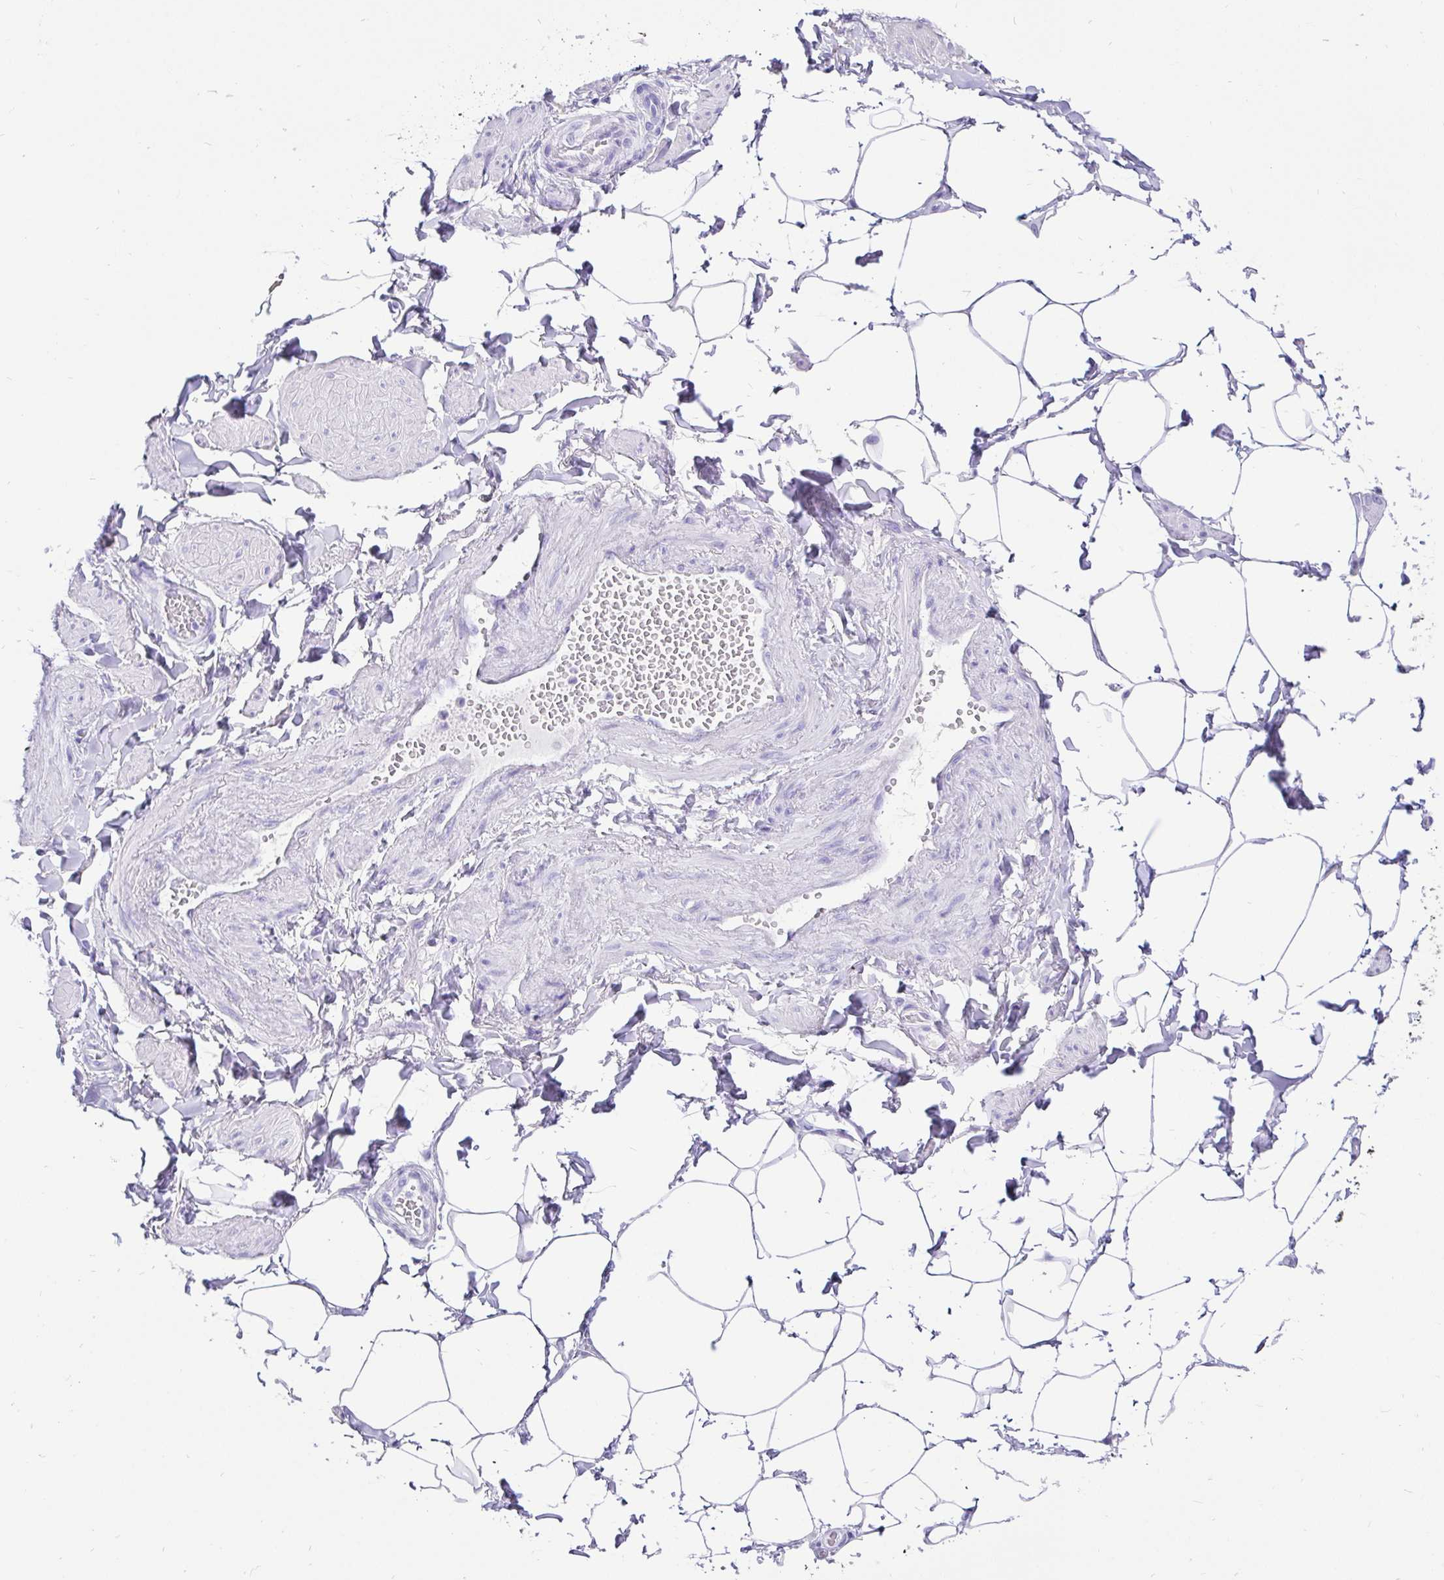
{"staining": {"intensity": "negative", "quantity": "none", "location": "none"}, "tissue": "adipose tissue", "cell_type": "Adipocytes", "image_type": "normal", "snomed": [{"axis": "morphology", "description": "Normal tissue, NOS"}, {"axis": "topography", "description": "Epididymis"}, {"axis": "topography", "description": "Peripheral nerve tissue"}], "caption": "The photomicrograph displays no staining of adipocytes in unremarkable adipose tissue.", "gene": "KRT13", "patient": {"sex": "male", "age": 32}}